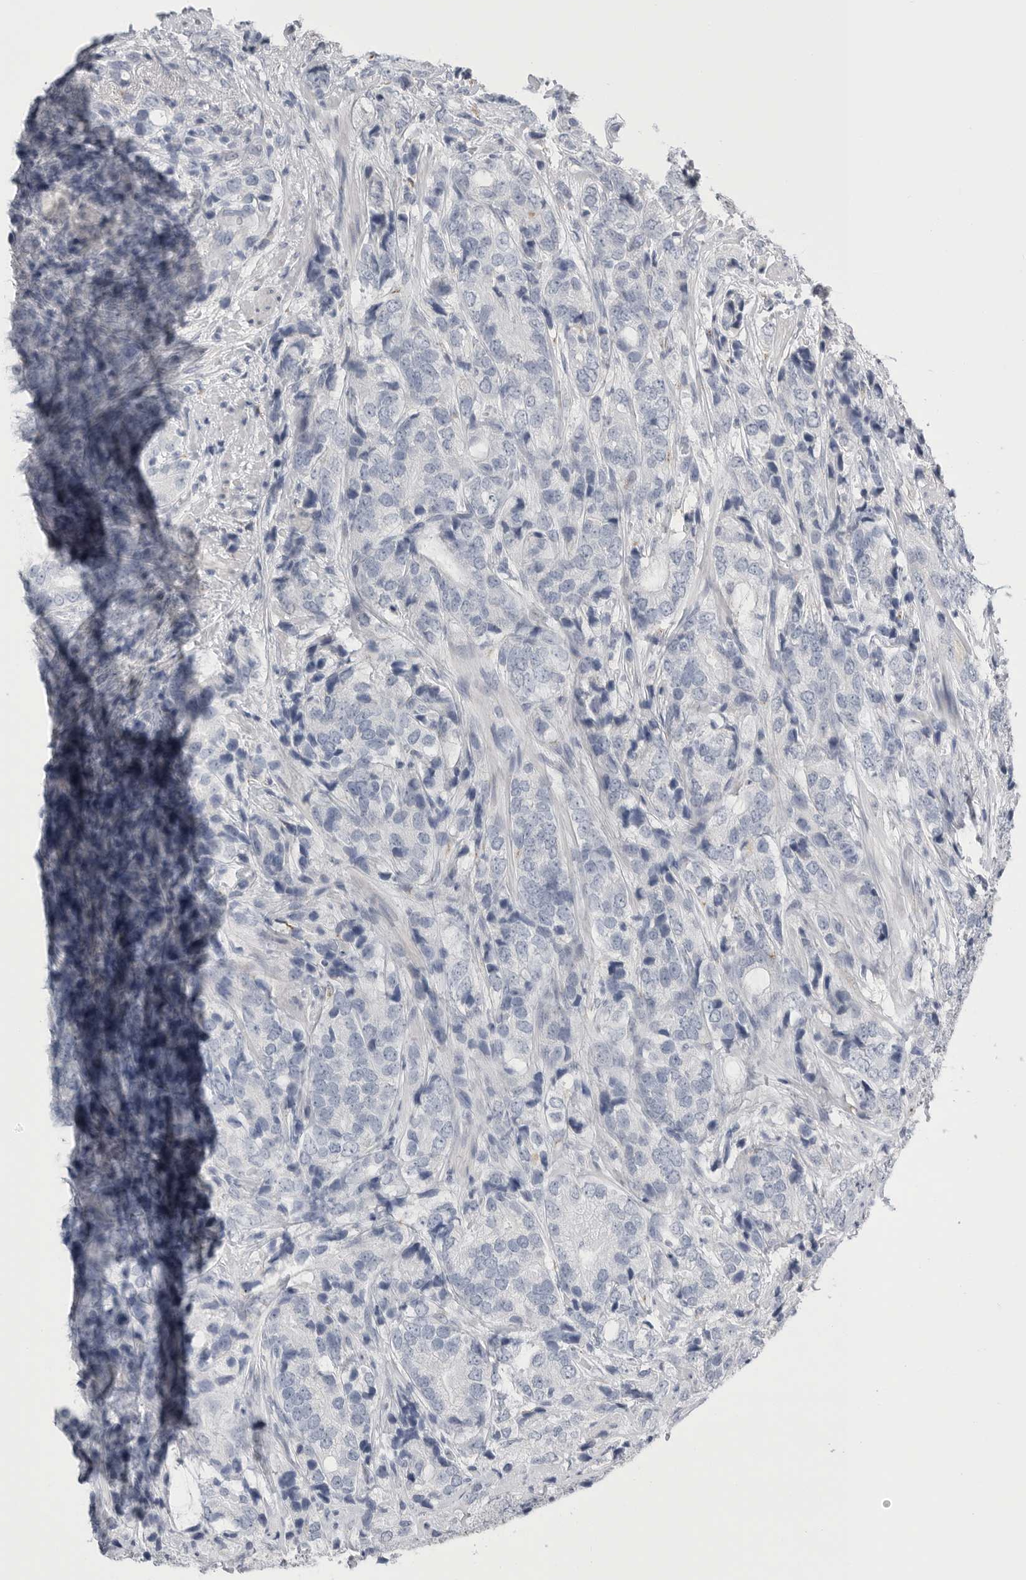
{"staining": {"intensity": "negative", "quantity": "none", "location": "none"}, "tissue": "prostate cancer", "cell_type": "Tumor cells", "image_type": "cancer", "snomed": [{"axis": "morphology", "description": "Adenocarcinoma, High grade"}, {"axis": "topography", "description": "Prostate"}], "caption": "Tumor cells are negative for protein expression in human adenocarcinoma (high-grade) (prostate).", "gene": "TIMP1", "patient": {"sex": "male", "age": 57}}